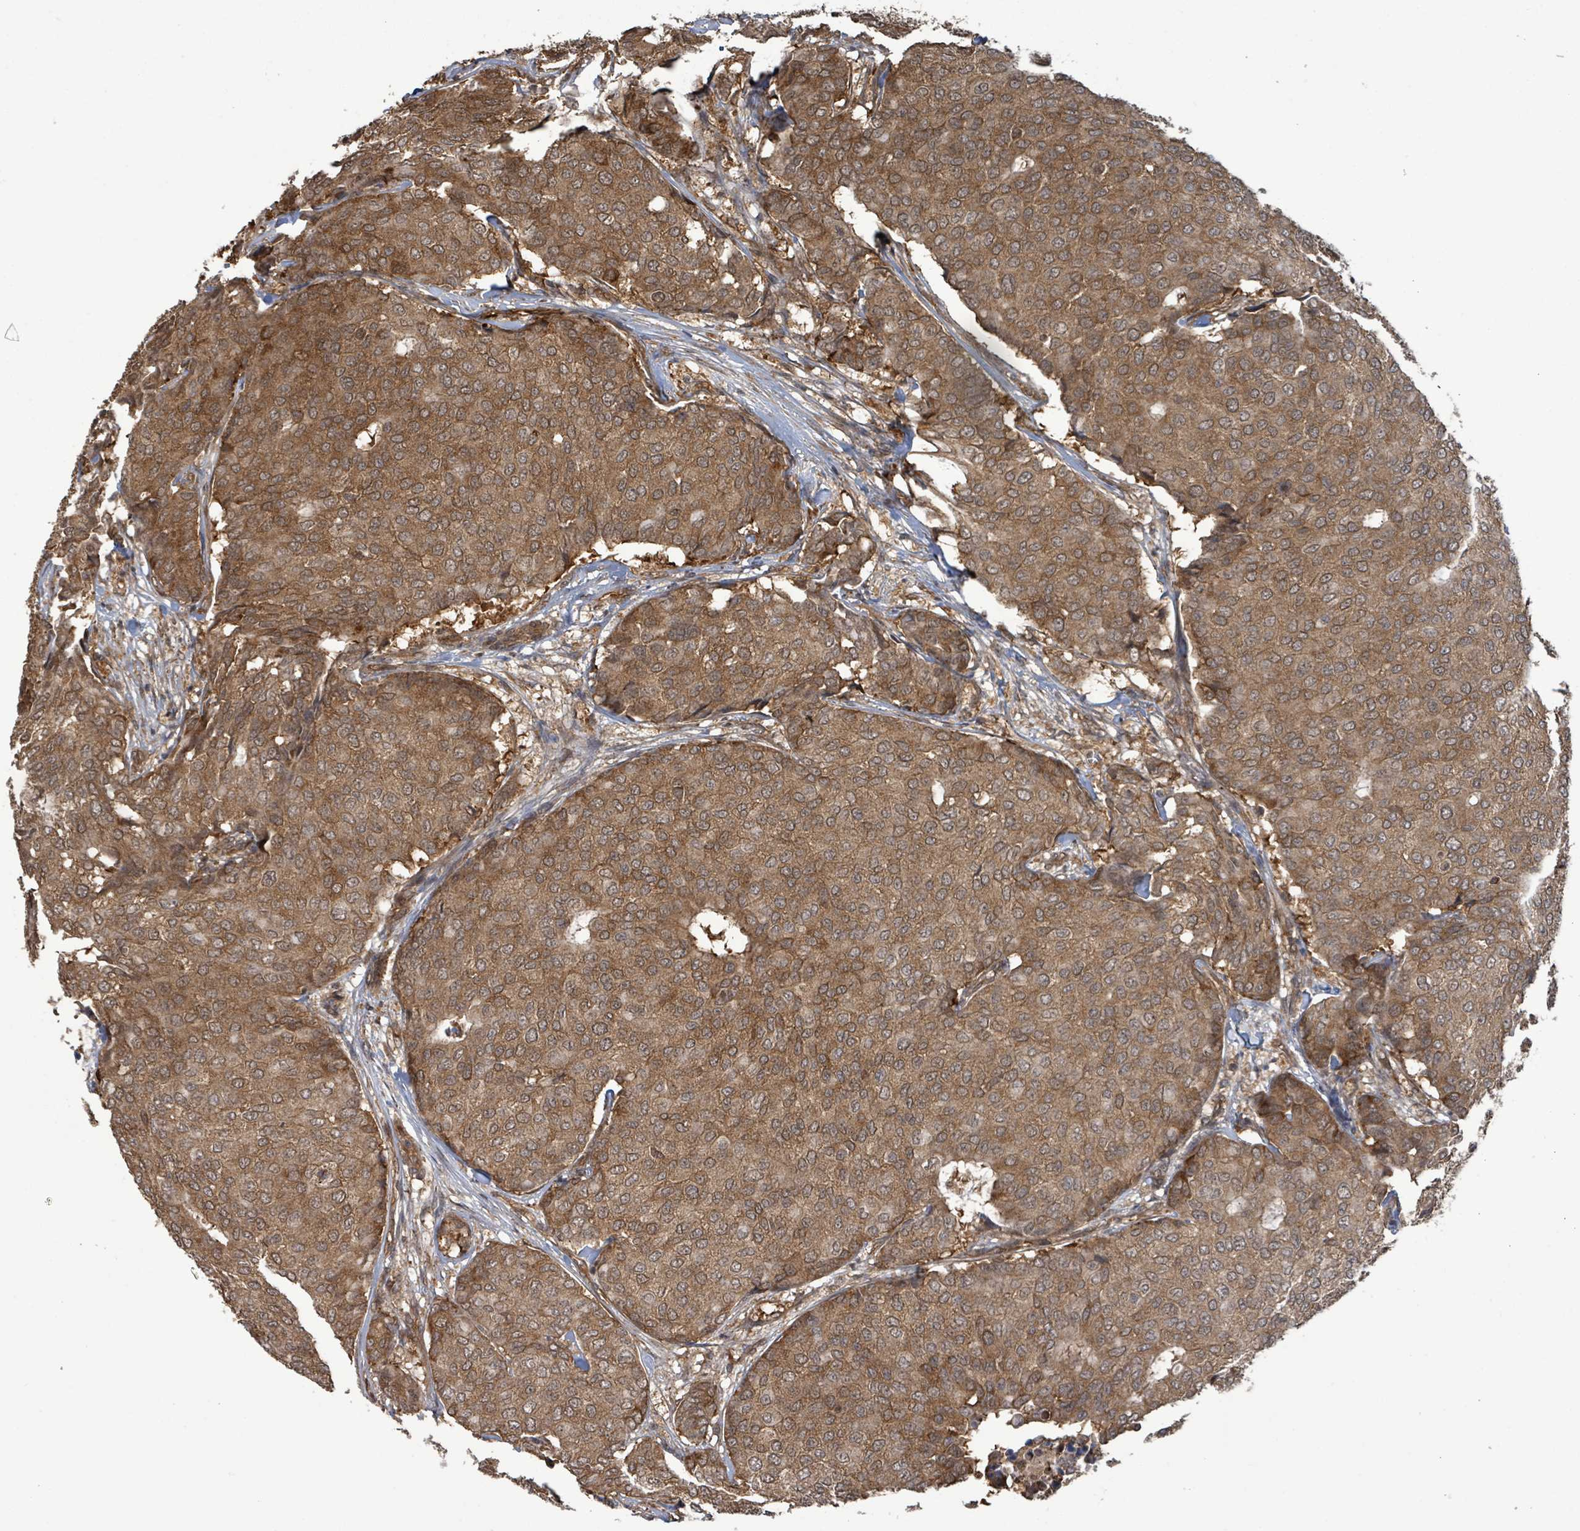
{"staining": {"intensity": "strong", "quantity": ">75%", "location": "cytoplasmic/membranous"}, "tissue": "breast cancer", "cell_type": "Tumor cells", "image_type": "cancer", "snomed": [{"axis": "morphology", "description": "Duct carcinoma"}, {"axis": "topography", "description": "Breast"}], "caption": "High-magnification brightfield microscopy of breast cancer (infiltrating ductal carcinoma) stained with DAB (3,3'-diaminobenzidine) (brown) and counterstained with hematoxylin (blue). tumor cells exhibit strong cytoplasmic/membranous staining is identified in approximately>75% of cells.", "gene": "KLC1", "patient": {"sex": "female", "age": 75}}